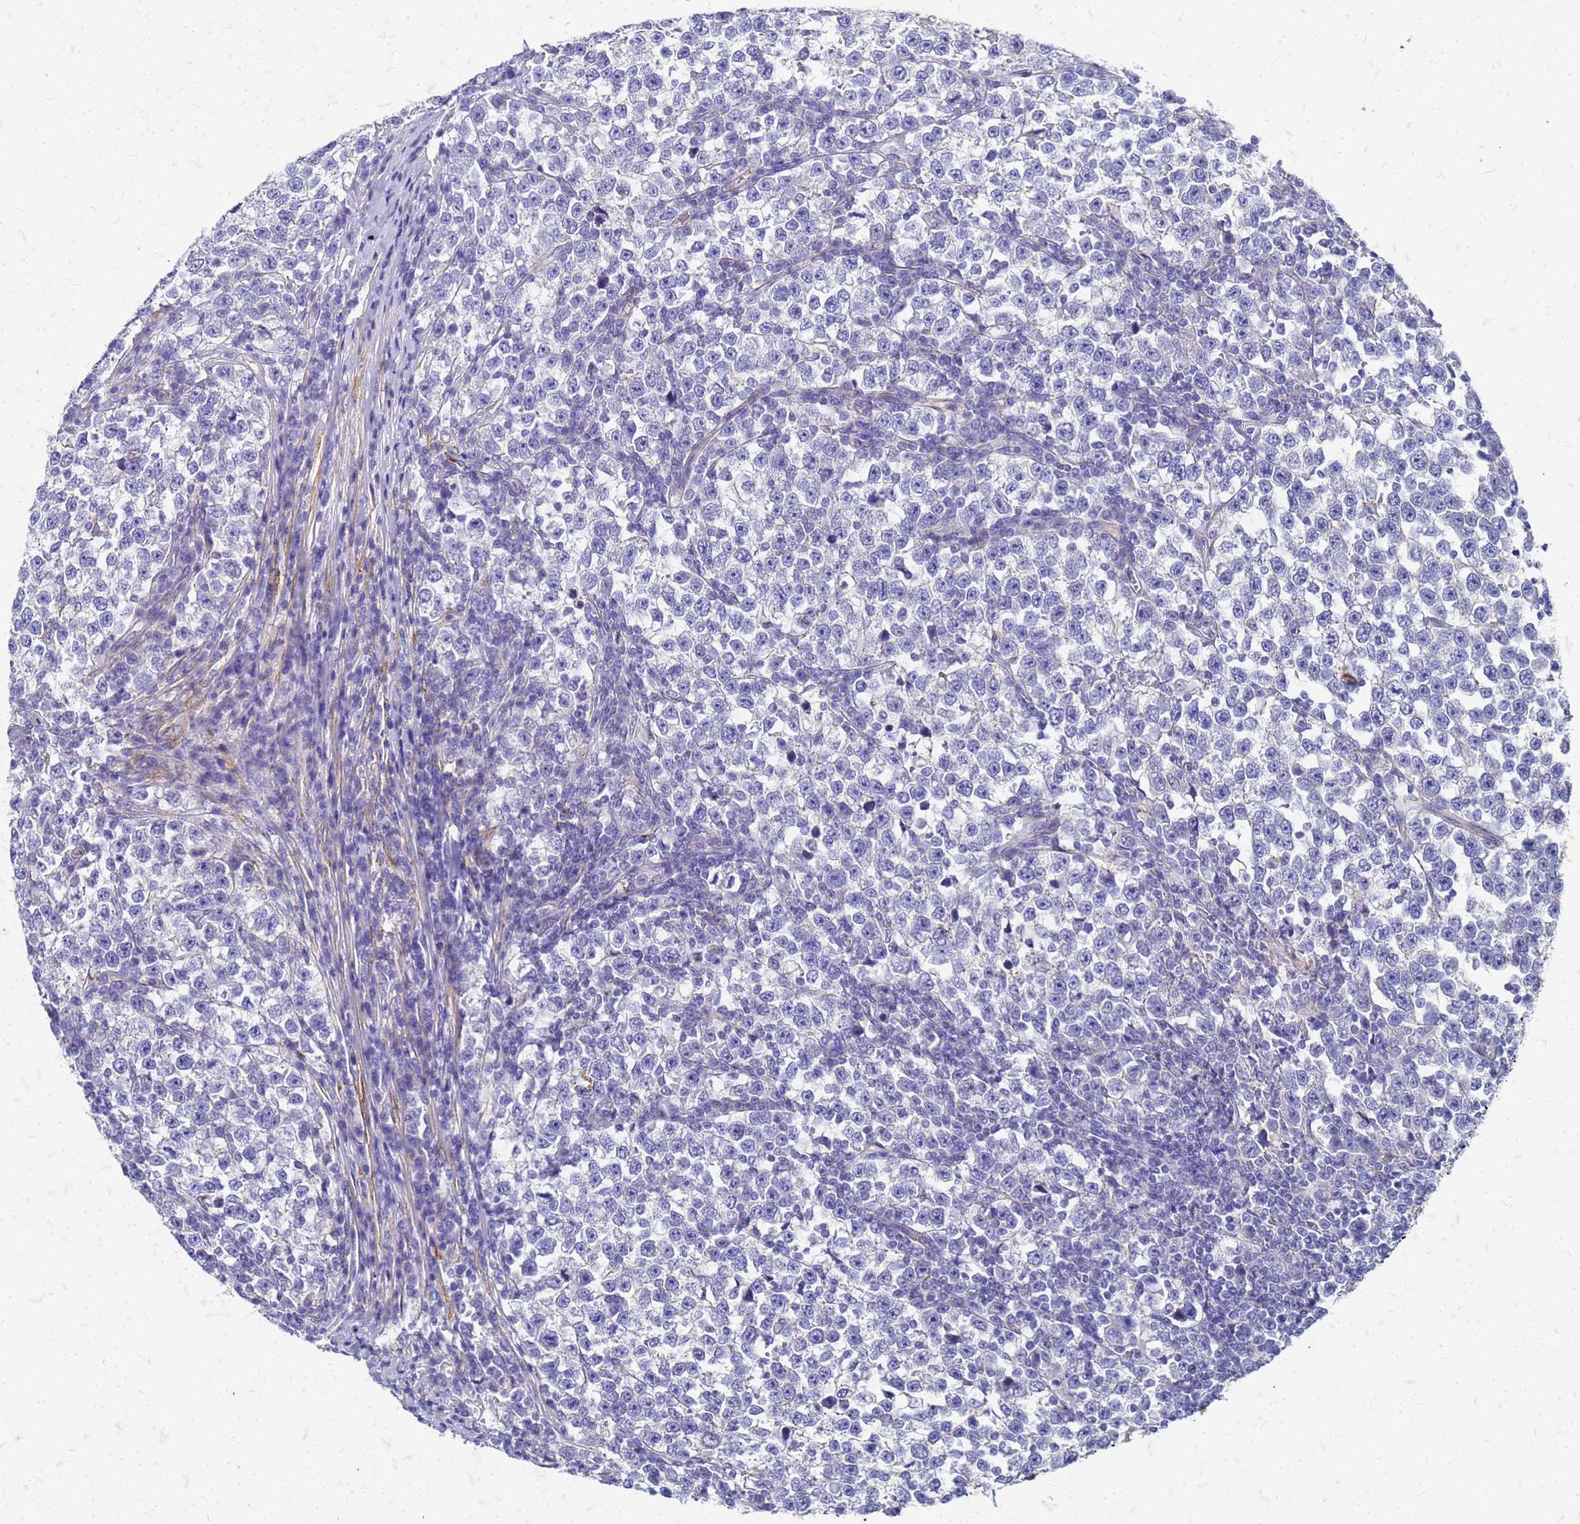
{"staining": {"intensity": "negative", "quantity": "none", "location": "none"}, "tissue": "testis cancer", "cell_type": "Tumor cells", "image_type": "cancer", "snomed": [{"axis": "morphology", "description": "Normal tissue, NOS"}, {"axis": "morphology", "description": "Seminoma, NOS"}, {"axis": "topography", "description": "Testis"}], "caption": "Immunohistochemistry photomicrograph of neoplastic tissue: human testis seminoma stained with DAB demonstrates no significant protein expression in tumor cells. (Stains: DAB (3,3'-diaminobenzidine) IHC with hematoxylin counter stain, Microscopy: brightfield microscopy at high magnification).", "gene": "TRIM64B", "patient": {"sex": "male", "age": 43}}